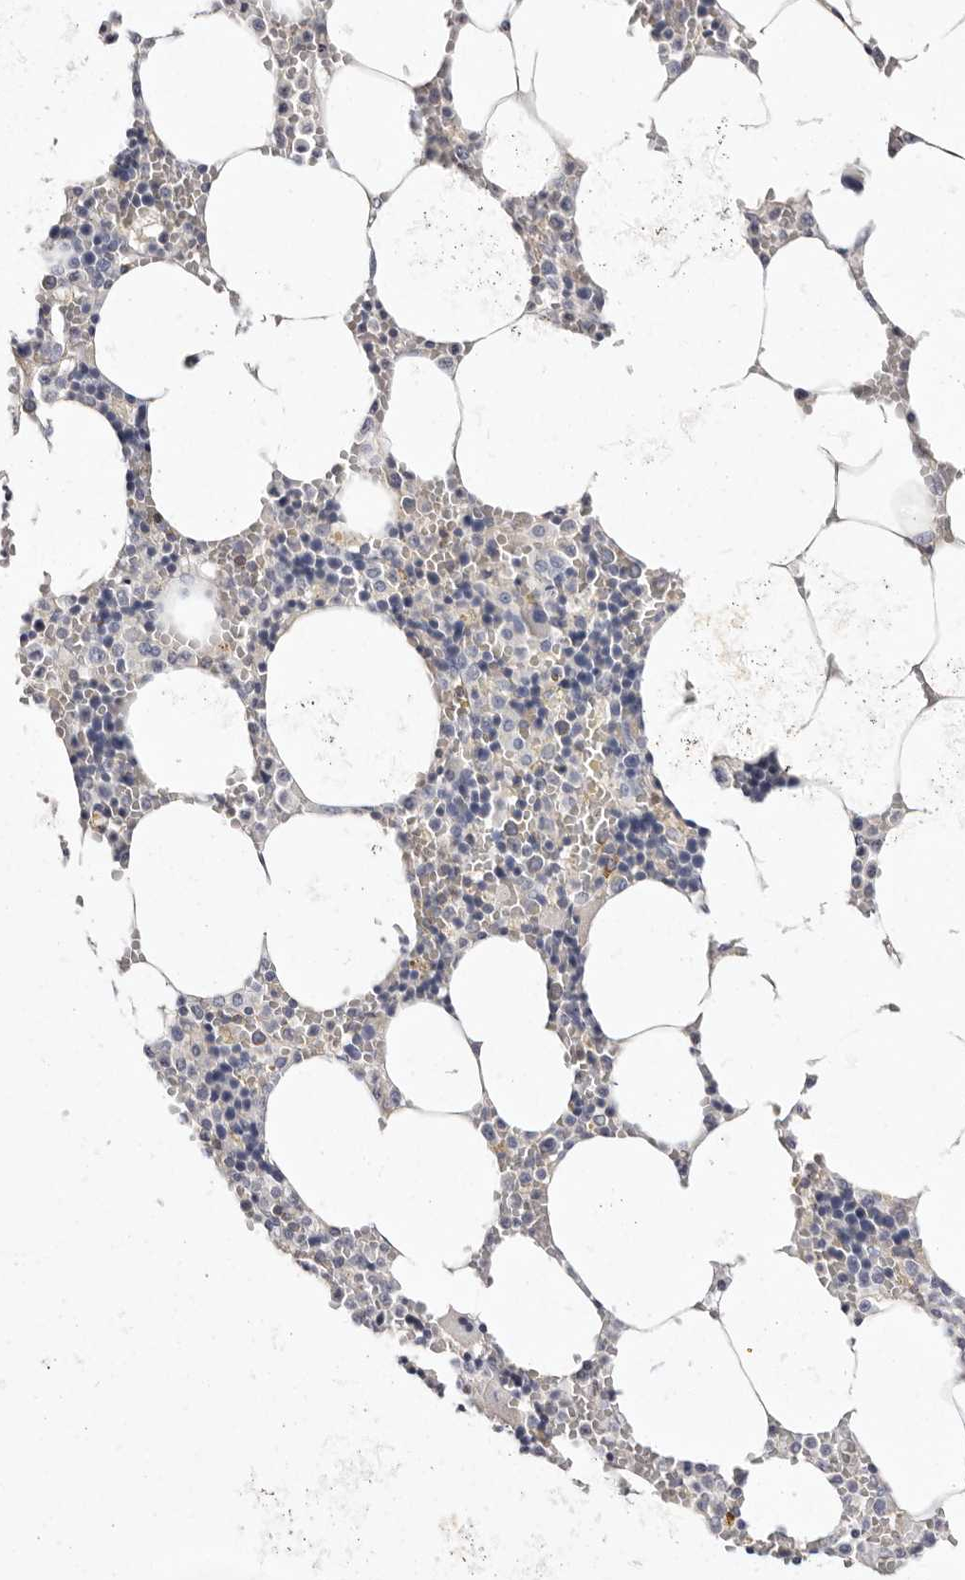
{"staining": {"intensity": "negative", "quantity": "none", "location": "none"}, "tissue": "bone marrow", "cell_type": "Hematopoietic cells", "image_type": "normal", "snomed": [{"axis": "morphology", "description": "Normal tissue, NOS"}, {"axis": "topography", "description": "Bone marrow"}], "caption": "Hematopoietic cells show no significant expression in normal bone marrow. The staining was performed using DAB (3,3'-diaminobenzidine) to visualize the protein expression in brown, while the nuclei were stained in blue with hematoxylin (Magnification: 20x).", "gene": "S1PR5", "patient": {"sex": "male", "age": 70}}